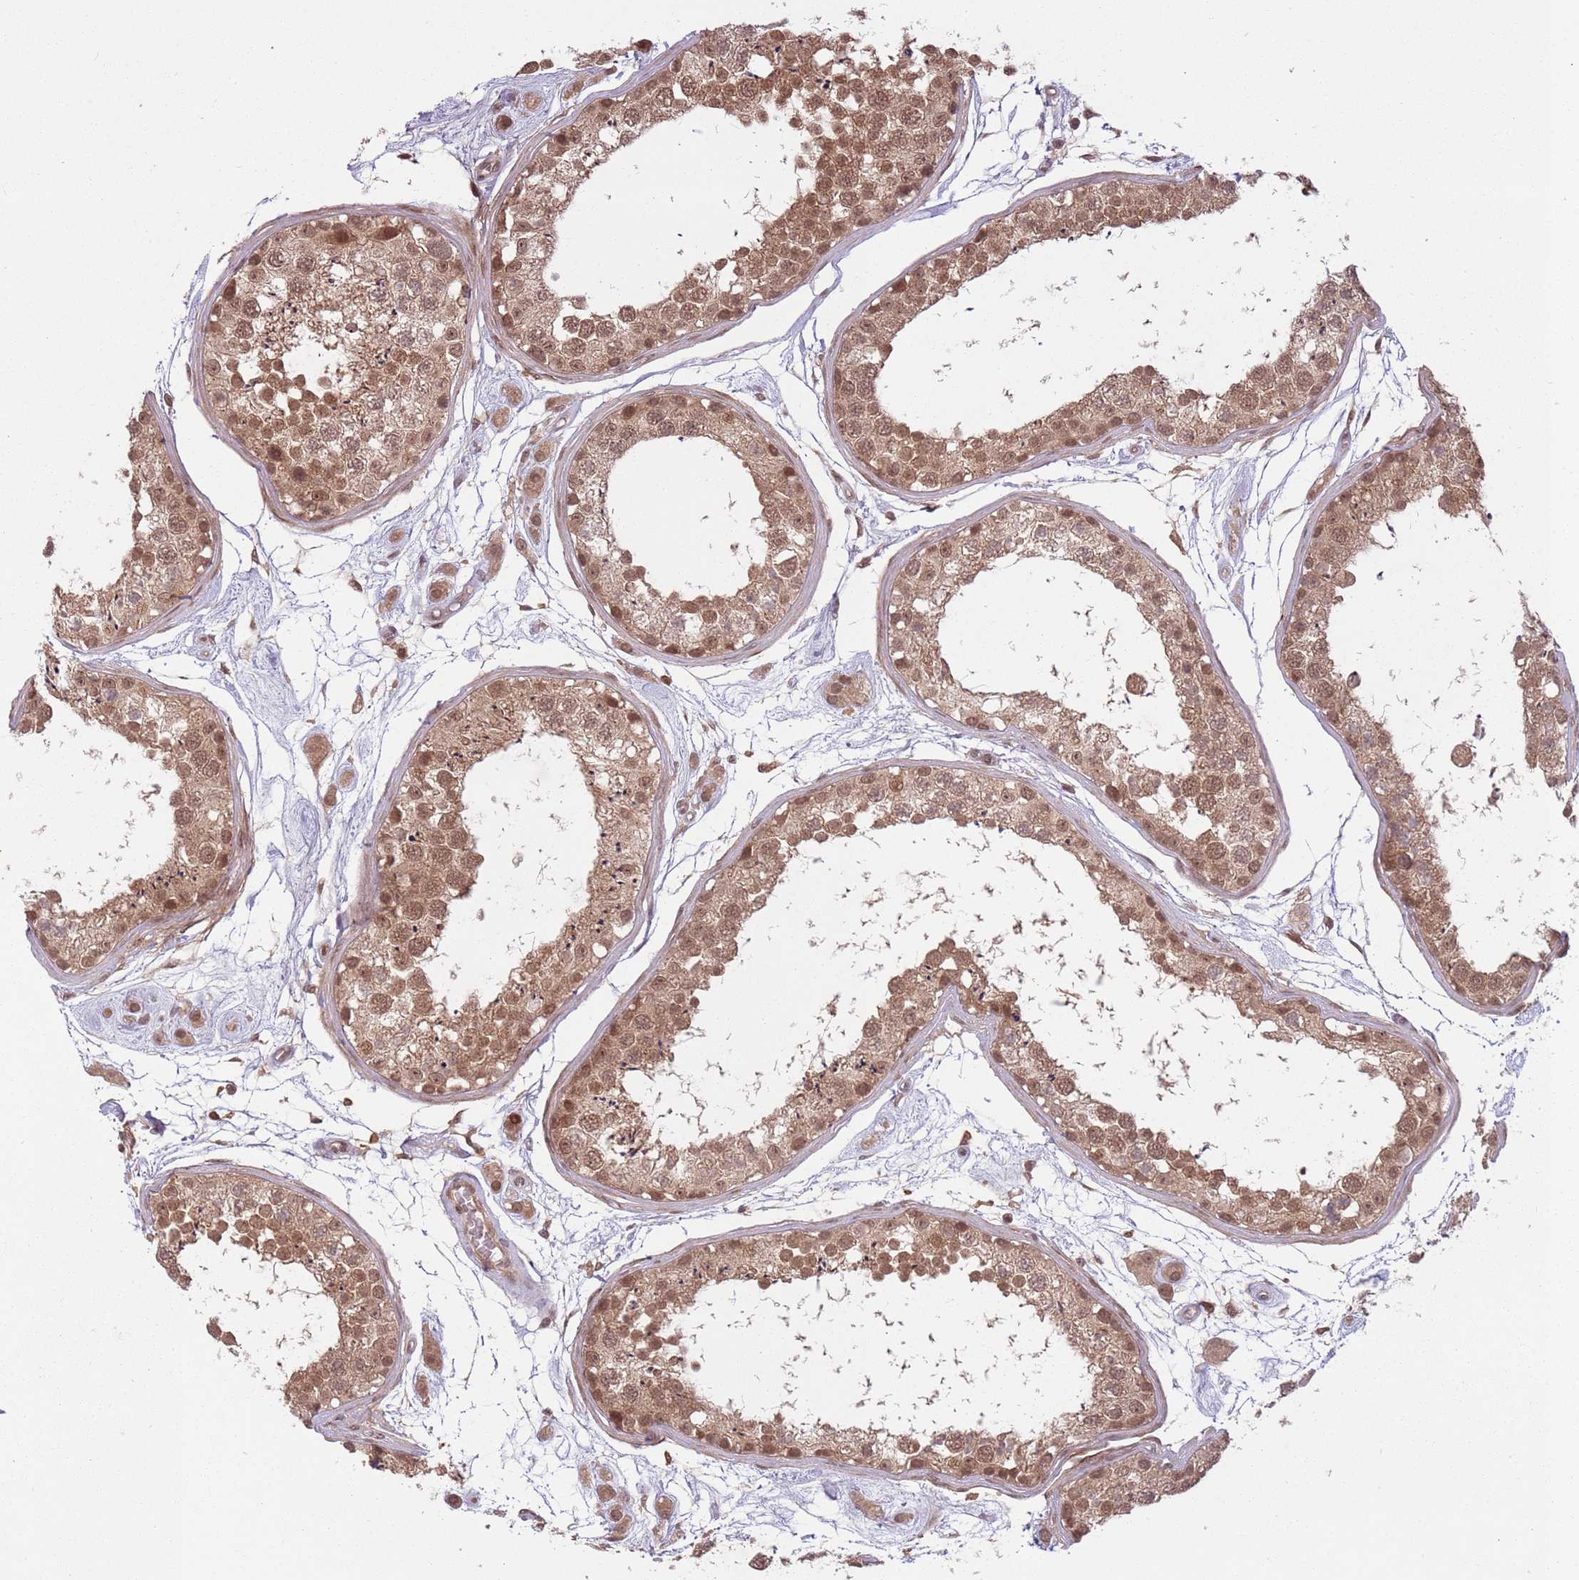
{"staining": {"intensity": "moderate", "quantity": ">75%", "location": "cytoplasmic/membranous,nuclear"}, "tissue": "testis", "cell_type": "Cells in seminiferous ducts", "image_type": "normal", "snomed": [{"axis": "morphology", "description": "Normal tissue, NOS"}, {"axis": "topography", "description": "Testis"}], "caption": "Immunohistochemical staining of normal testis shows >75% levels of moderate cytoplasmic/membranous,nuclear protein positivity in about >75% of cells in seminiferous ducts.", "gene": "ADAMTS3", "patient": {"sex": "male", "age": 25}}